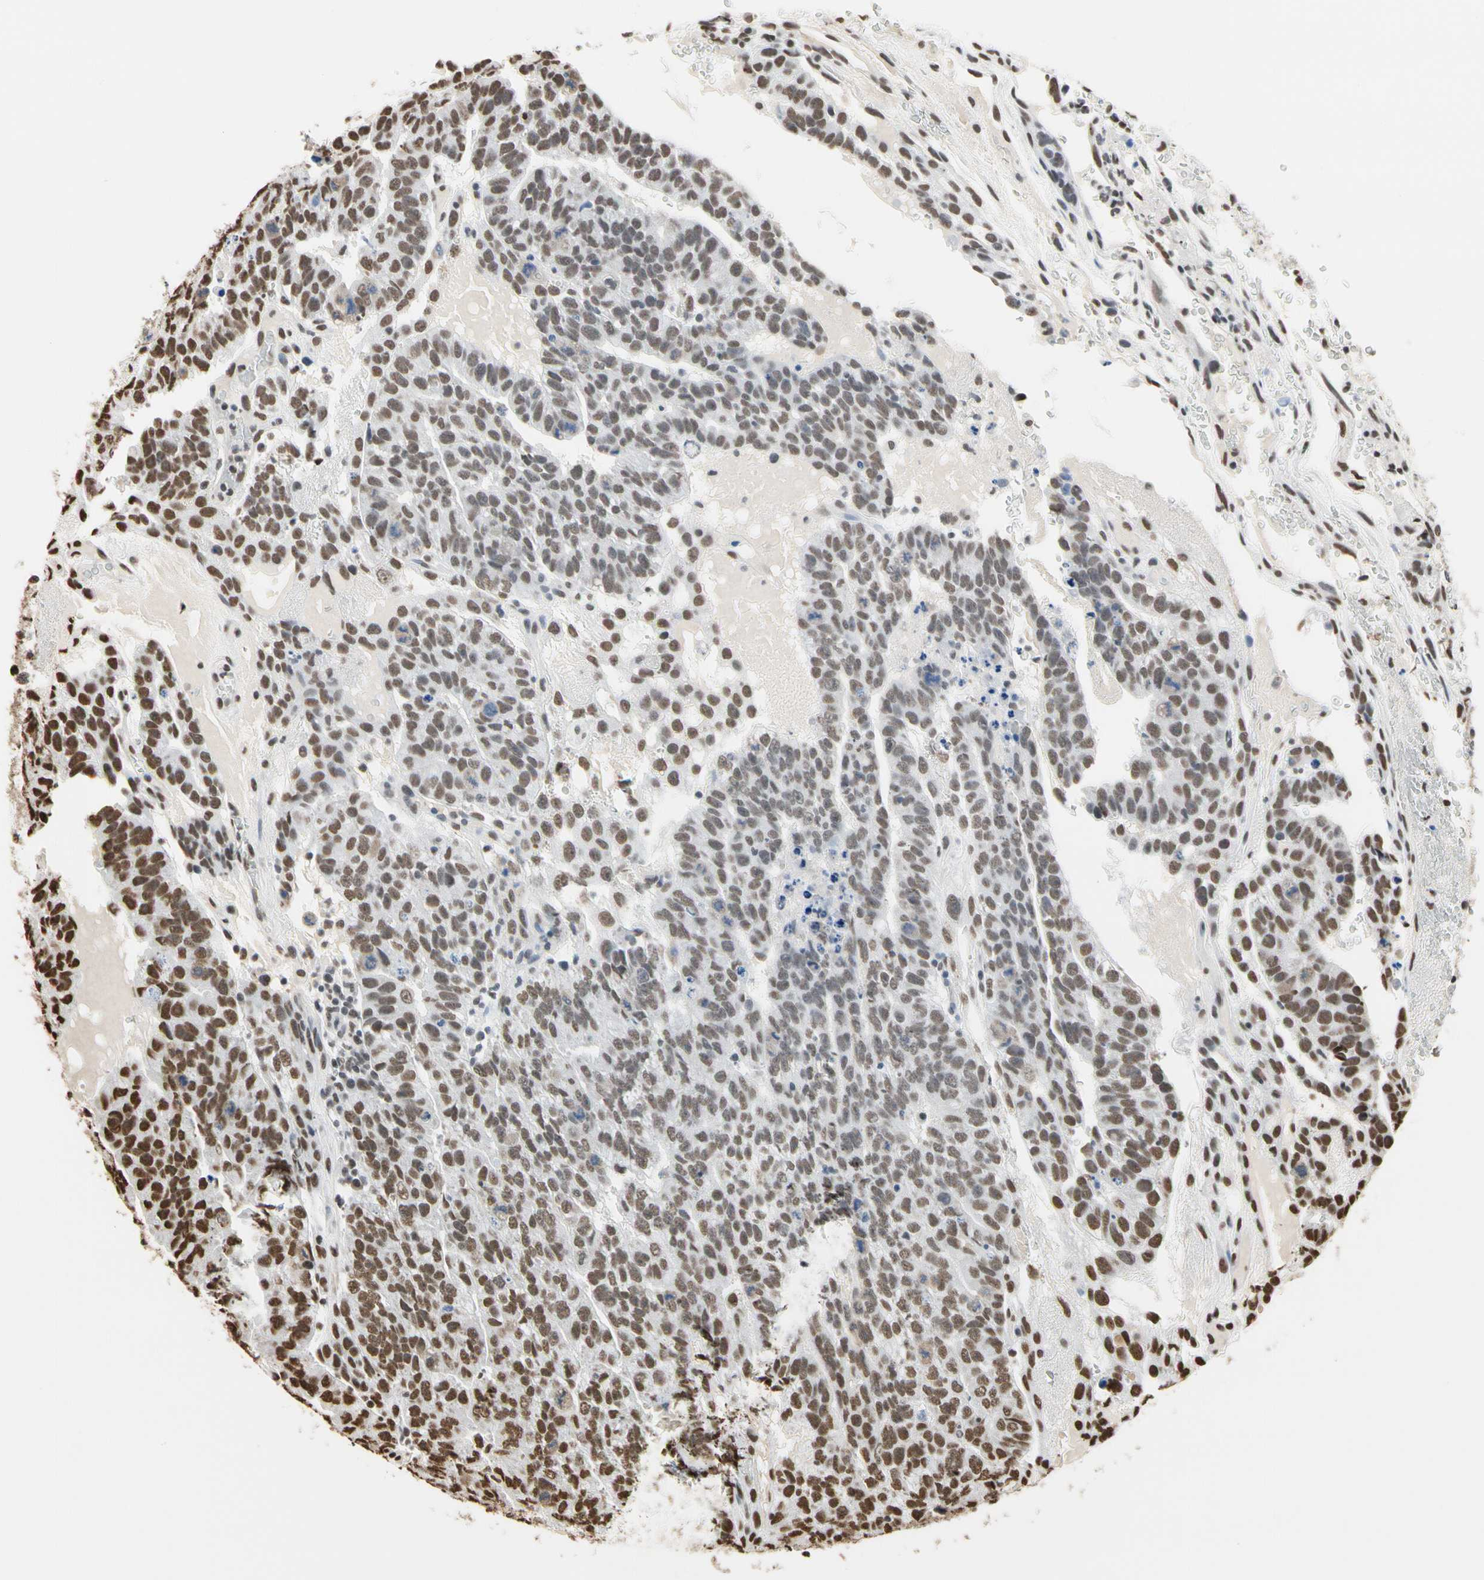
{"staining": {"intensity": "strong", "quantity": "25%-75%", "location": "nuclear"}, "tissue": "testis cancer", "cell_type": "Tumor cells", "image_type": "cancer", "snomed": [{"axis": "morphology", "description": "Seminoma, NOS"}, {"axis": "morphology", "description": "Carcinoma, Embryonal, NOS"}, {"axis": "topography", "description": "Testis"}], "caption": "A brown stain labels strong nuclear staining of a protein in testis cancer tumor cells.", "gene": "HNRNPK", "patient": {"sex": "male", "age": 52}}